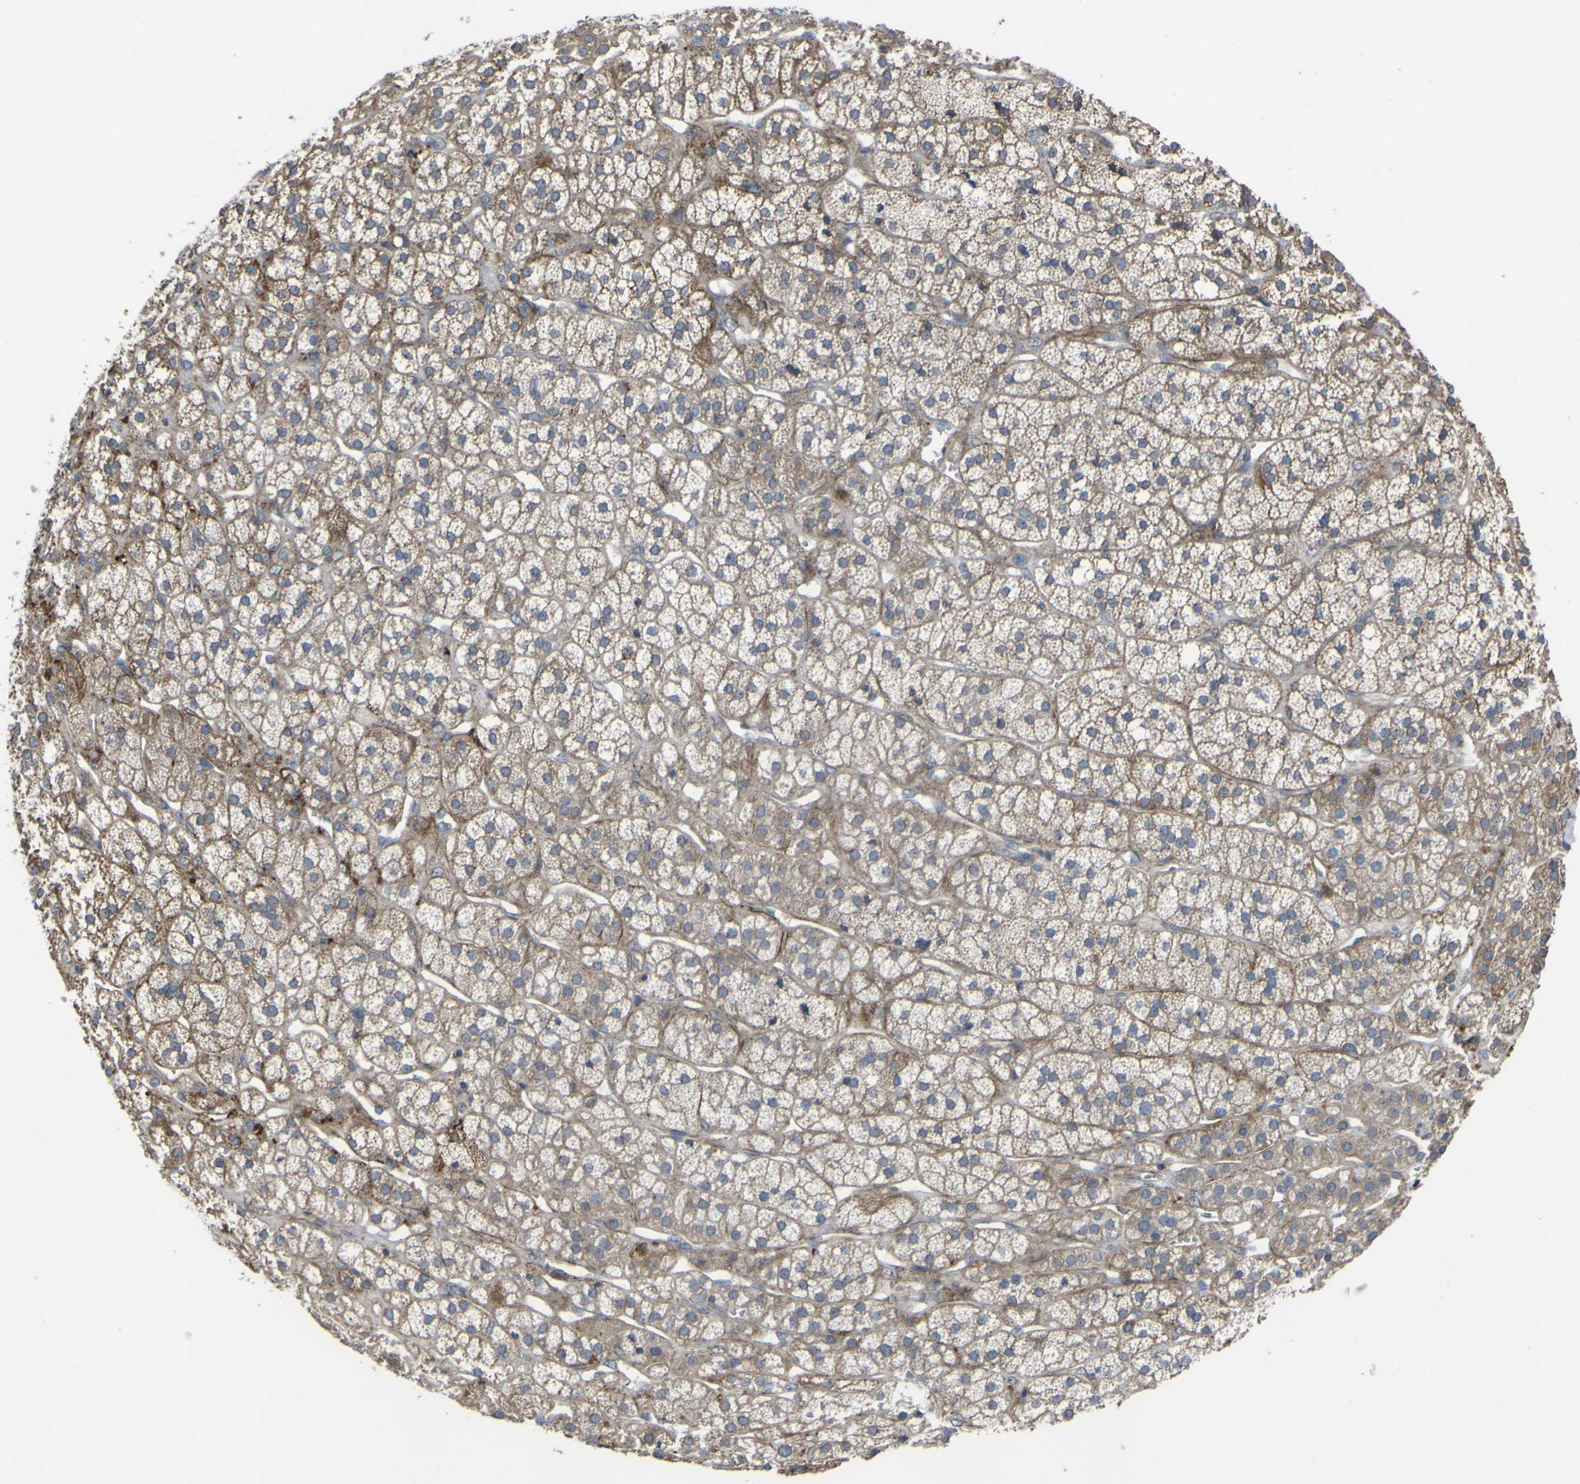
{"staining": {"intensity": "moderate", "quantity": ">75%", "location": "cytoplasmic/membranous"}, "tissue": "adrenal gland", "cell_type": "Glandular cells", "image_type": "normal", "snomed": [{"axis": "morphology", "description": "Normal tissue, NOS"}, {"axis": "topography", "description": "Adrenal gland"}], "caption": "Adrenal gland stained with IHC reveals moderate cytoplasmic/membranous expression in about >75% of glandular cells.", "gene": "GPLD1", "patient": {"sex": "male", "age": 56}}